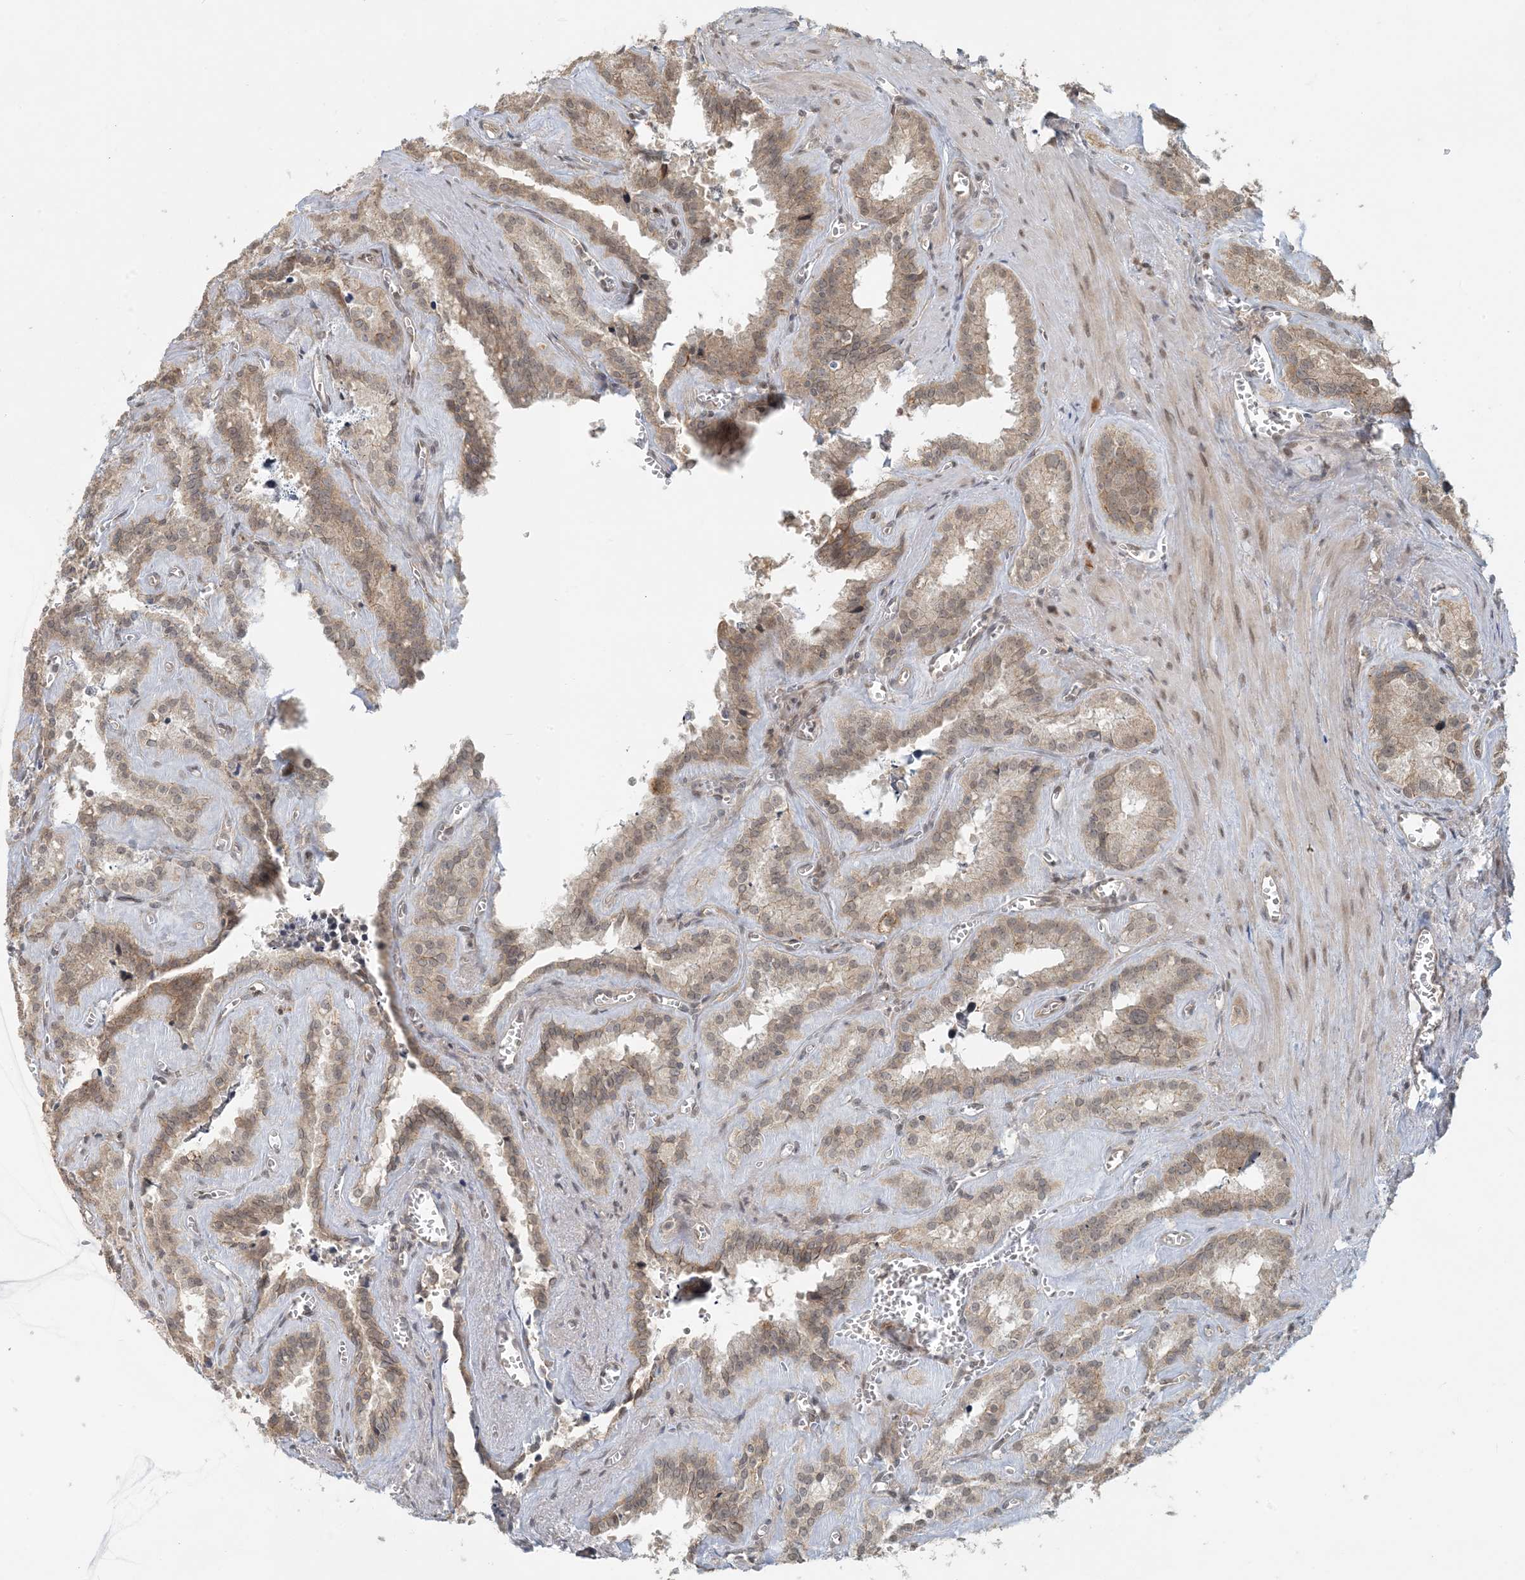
{"staining": {"intensity": "moderate", "quantity": "25%-75%", "location": "cytoplasmic/membranous"}, "tissue": "seminal vesicle", "cell_type": "Glandular cells", "image_type": "normal", "snomed": [{"axis": "morphology", "description": "Normal tissue, NOS"}, {"axis": "topography", "description": "Prostate"}, {"axis": "topography", "description": "Seminal veicle"}], "caption": "Protein positivity by immunohistochemistry displays moderate cytoplasmic/membranous staining in approximately 25%-75% of glandular cells in benign seminal vesicle. The staining was performed using DAB to visualize the protein expression in brown, while the nuclei were stained in blue with hematoxylin (Magnification: 20x).", "gene": "BCORL1", "patient": {"sex": "male", "age": 59}}